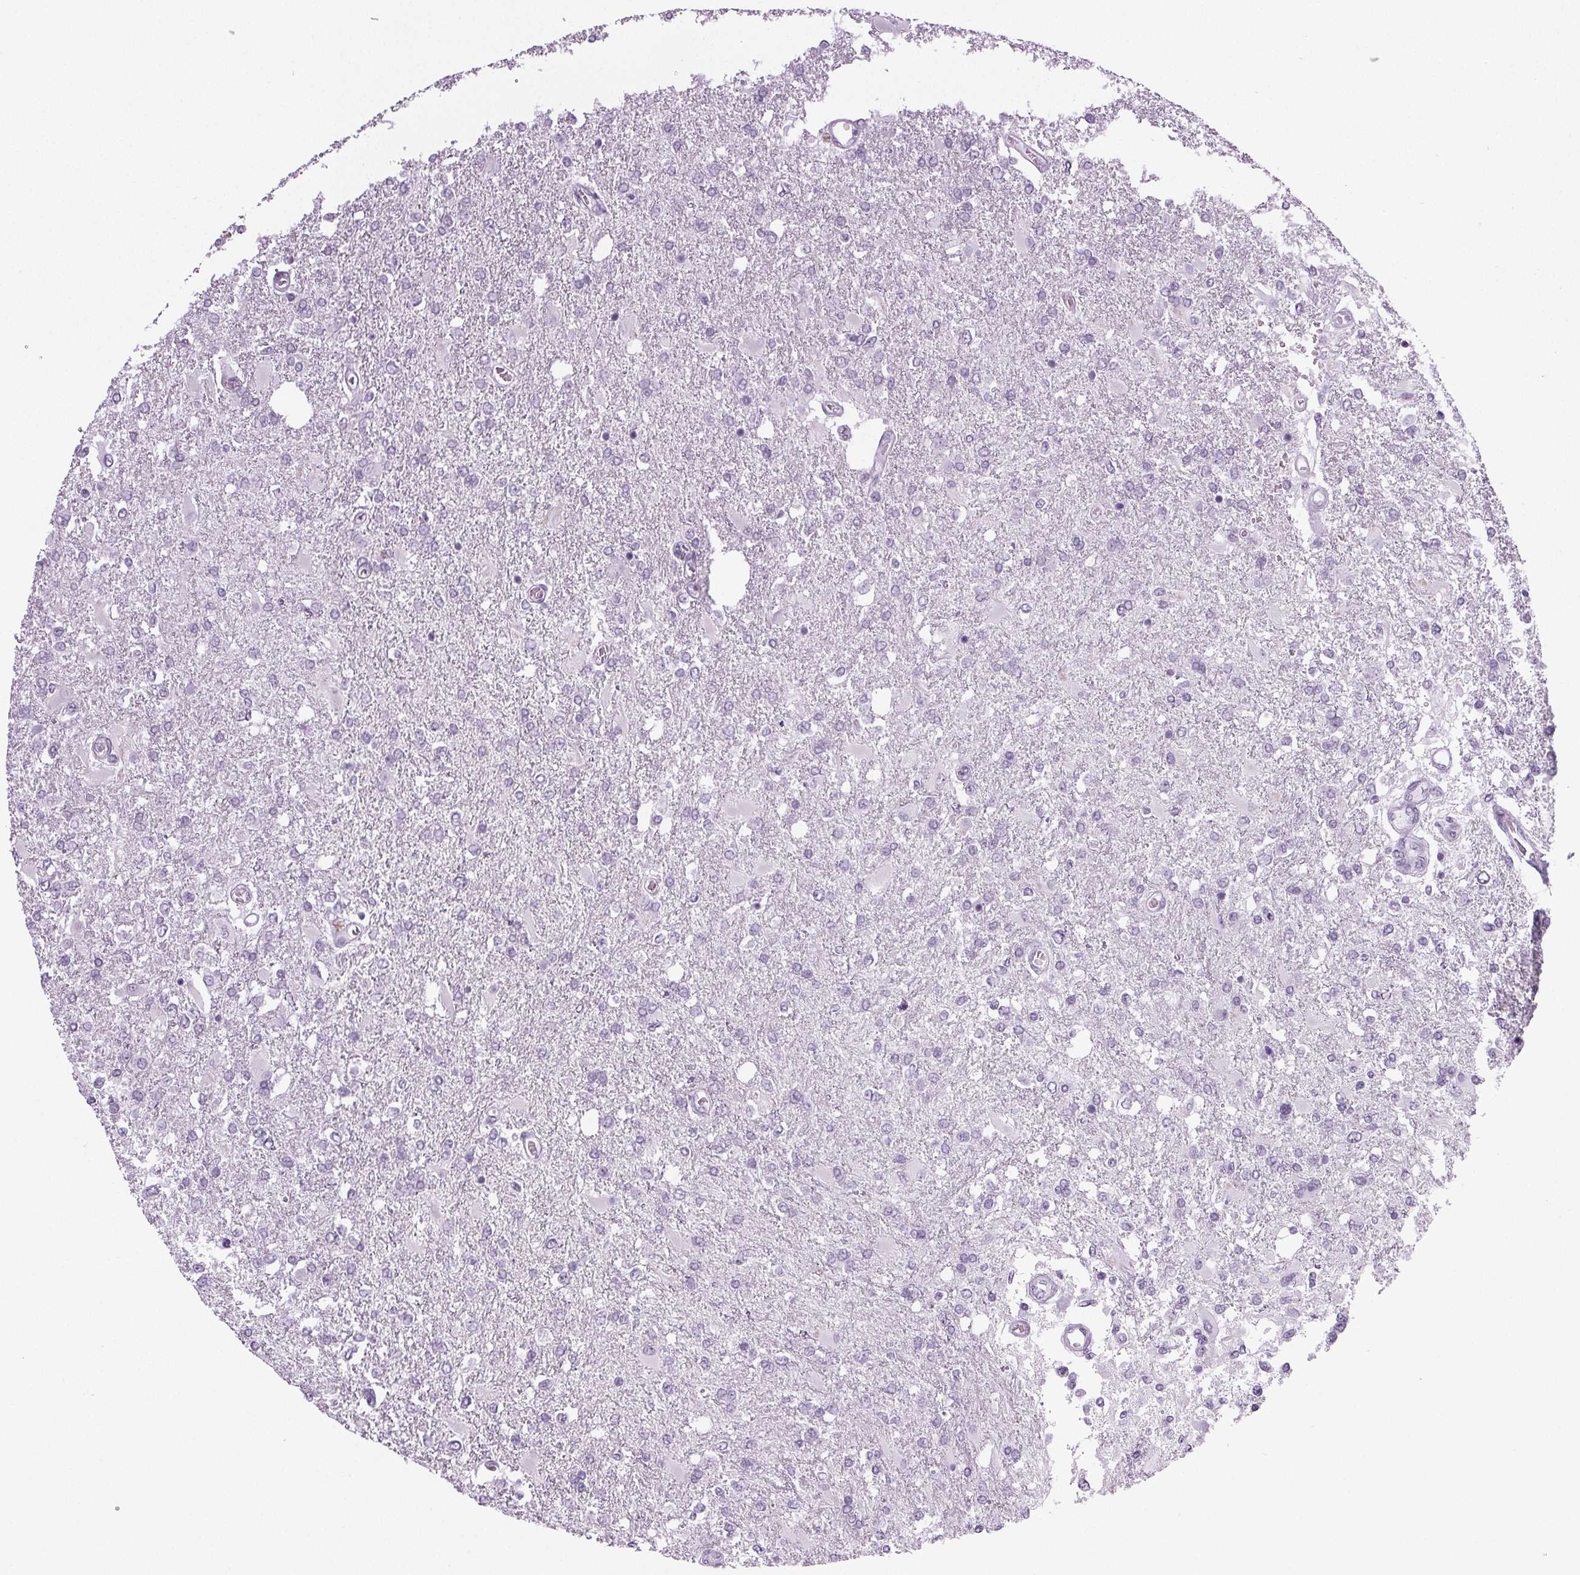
{"staining": {"intensity": "negative", "quantity": "none", "location": "none"}, "tissue": "glioma", "cell_type": "Tumor cells", "image_type": "cancer", "snomed": [{"axis": "morphology", "description": "Glioma, malignant, High grade"}, {"axis": "topography", "description": "Cerebral cortex"}], "caption": "This image is of malignant high-grade glioma stained with immunohistochemistry to label a protein in brown with the nuclei are counter-stained blue. There is no positivity in tumor cells.", "gene": "IGF2BP1", "patient": {"sex": "male", "age": 79}}